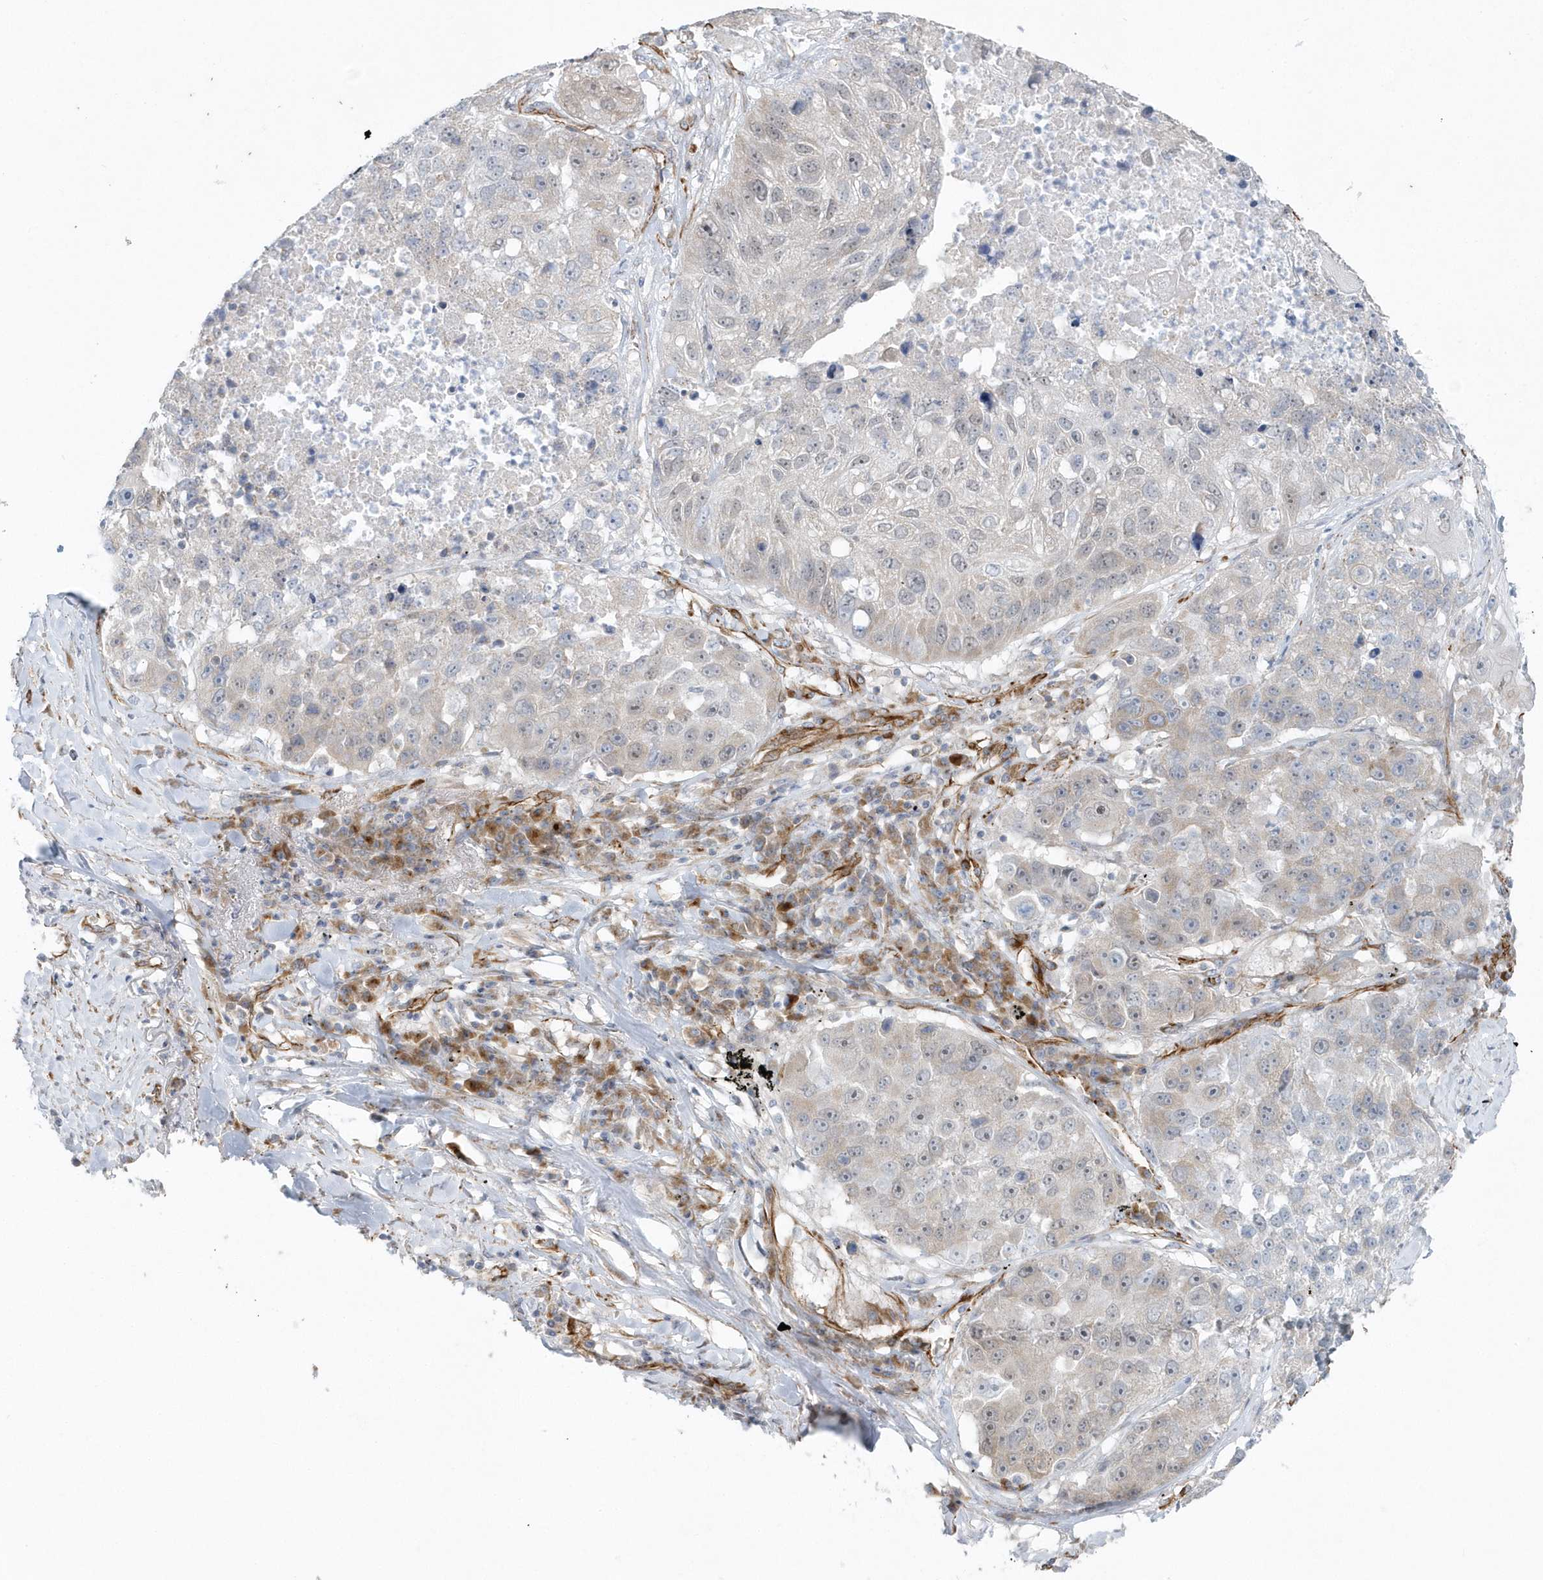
{"staining": {"intensity": "weak", "quantity": "25%-75%", "location": "cytoplasmic/membranous,nuclear"}, "tissue": "lung cancer", "cell_type": "Tumor cells", "image_type": "cancer", "snomed": [{"axis": "morphology", "description": "Squamous cell carcinoma, NOS"}, {"axis": "topography", "description": "Lung"}], "caption": "IHC photomicrograph of lung cancer (squamous cell carcinoma) stained for a protein (brown), which exhibits low levels of weak cytoplasmic/membranous and nuclear positivity in approximately 25%-75% of tumor cells.", "gene": "GPR152", "patient": {"sex": "male", "age": 61}}